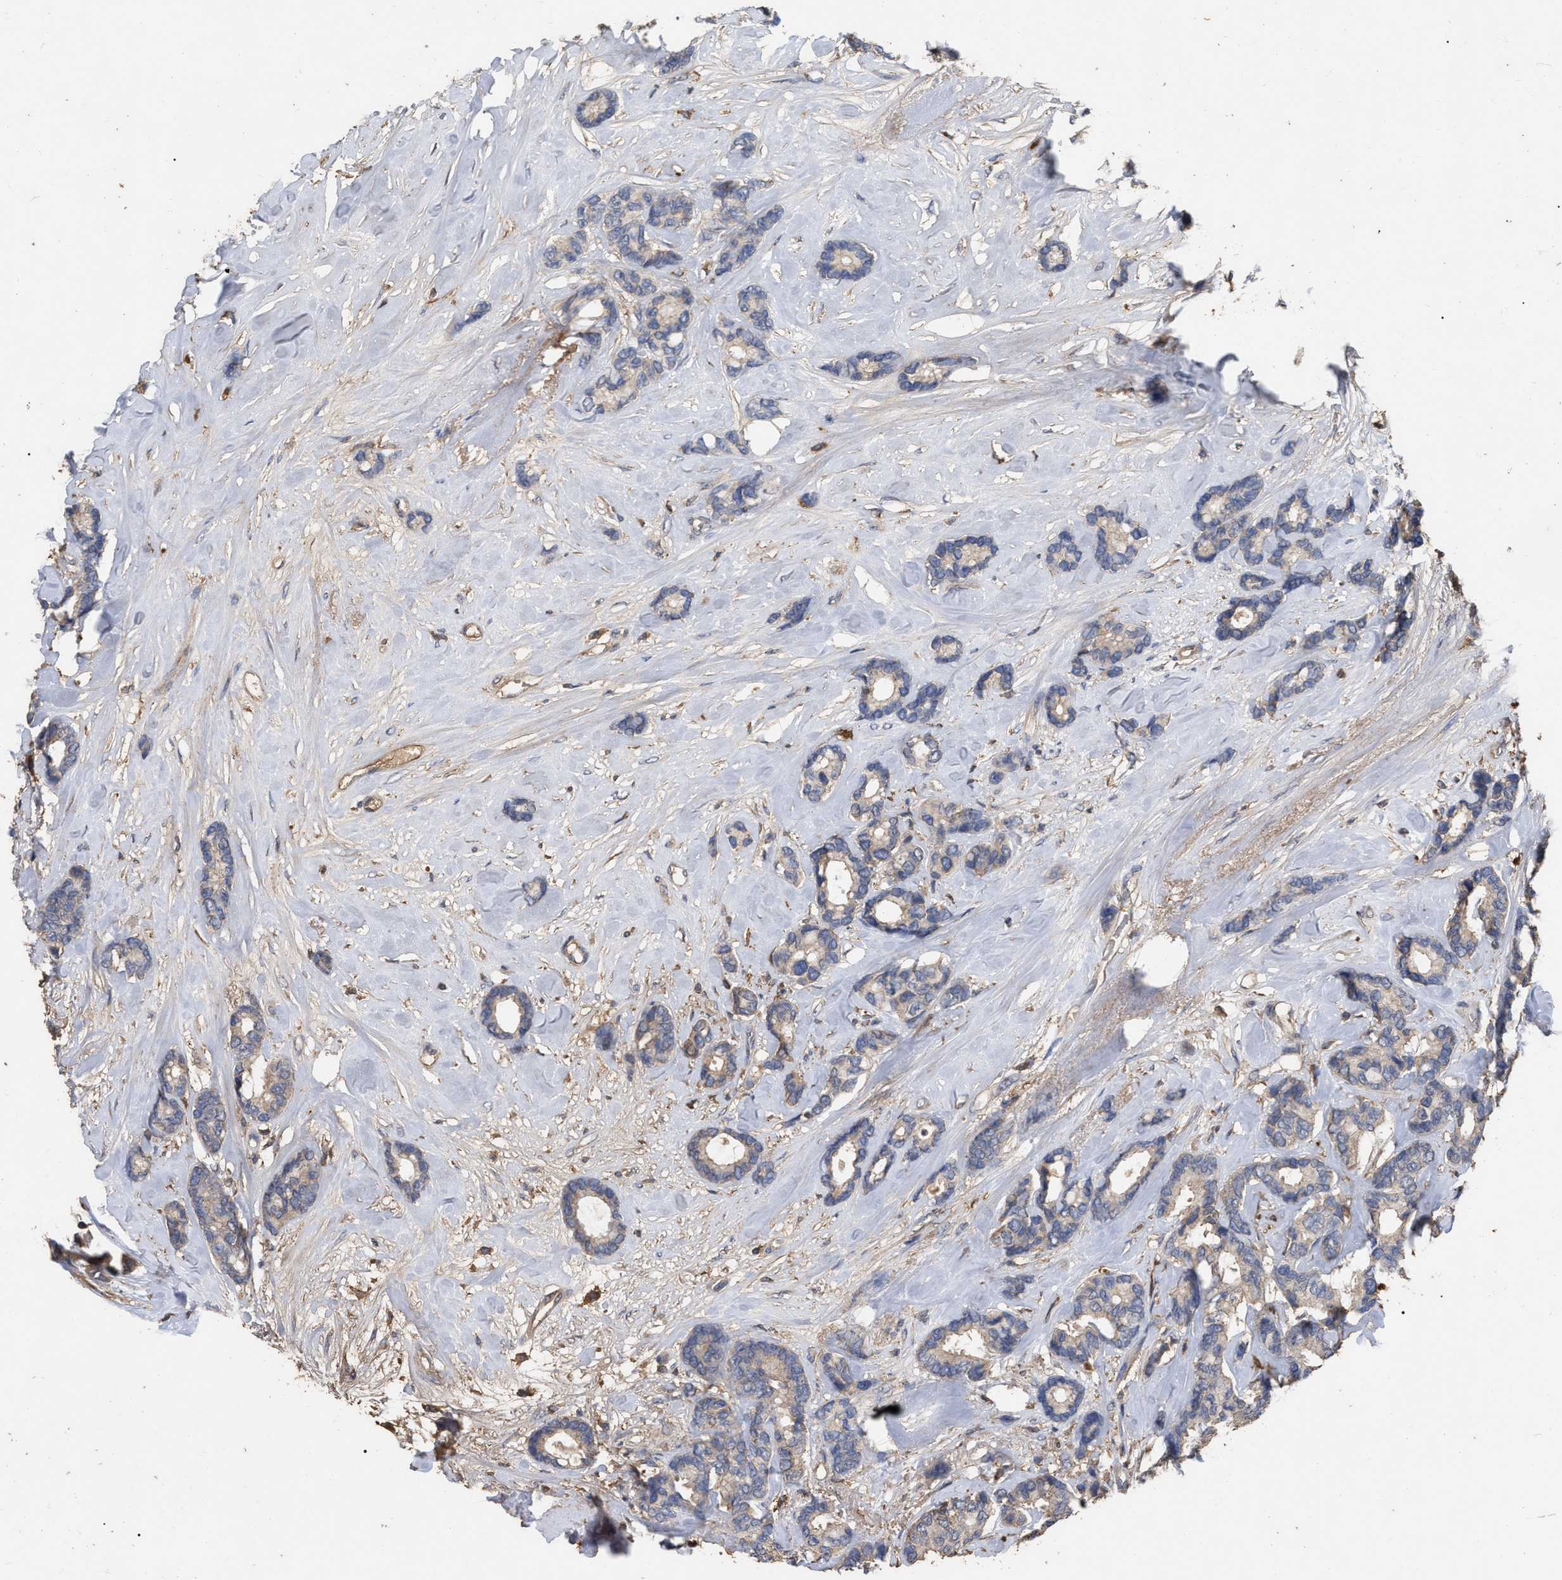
{"staining": {"intensity": "weak", "quantity": "<25%", "location": "cytoplasmic/membranous"}, "tissue": "breast cancer", "cell_type": "Tumor cells", "image_type": "cancer", "snomed": [{"axis": "morphology", "description": "Duct carcinoma"}, {"axis": "topography", "description": "Breast"}], "caption": "The immunohistochemistry (IHC) photomicrograph has no significant staining in tumor cells of invasive ductal carcinoma (breast) tissue.", "gene": "GPR179", "patient": {"sex": "female", "age": 87}}